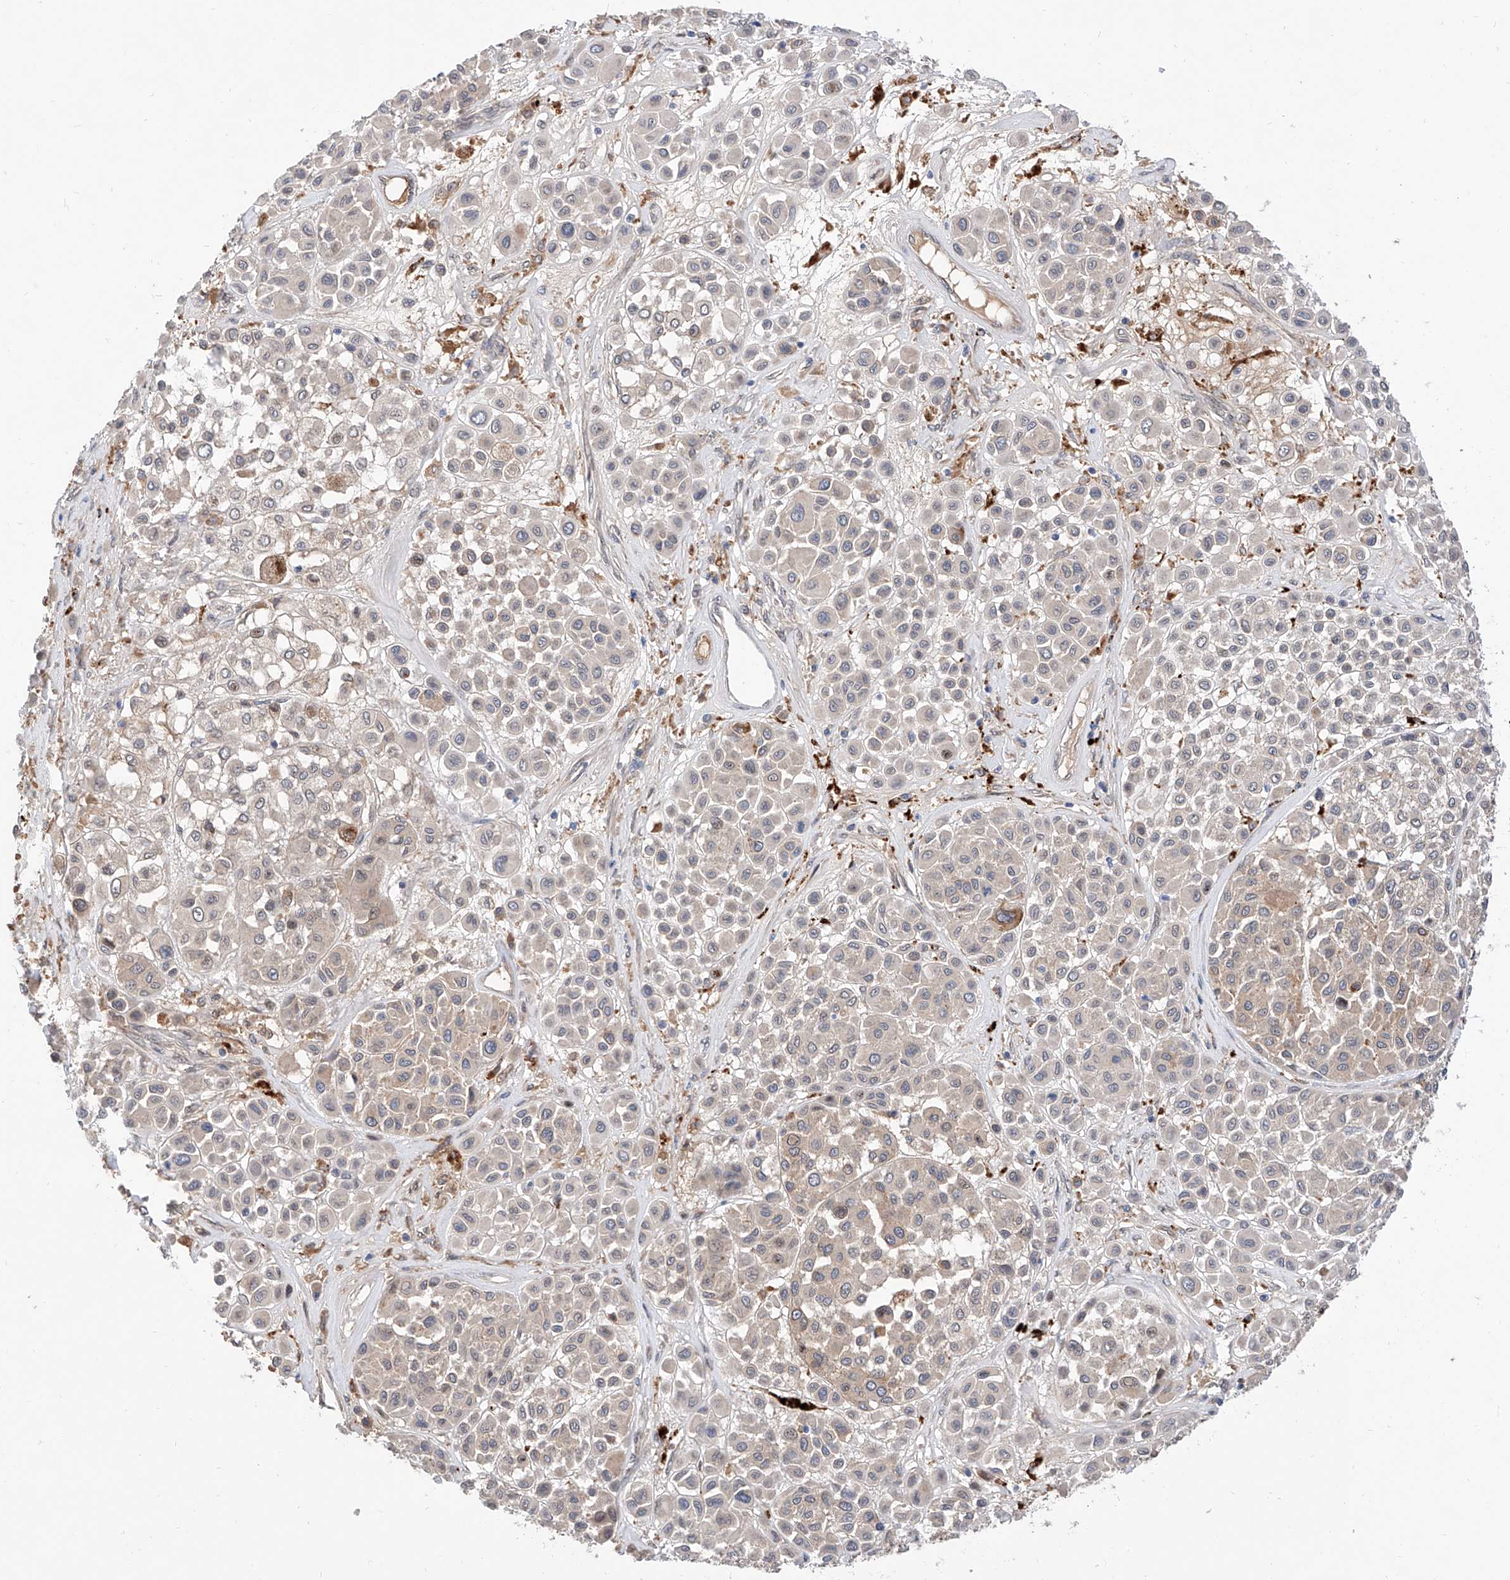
{"staining": {"intensity": "weak", "quantity": "25%-75%", "location": "cytoplasmic/membranous"}, "tissue": "melanoma", "cell_type": "Tumor cells", "image_type": "cancer", "snomed": [{"axis": "morphology", "description": "Malignant melanoma, Metastatic site"}, {"axis": "topography", "description": "Soft tissue"}], "caption": "Human melanoma stained for a protein (brown) shows weak cytoplasmic/membranous positive staining in approximately 25%-75% of tumor cells.", "gene": "MAGEE2", "patient": {"sex": "male", "age": 41}}